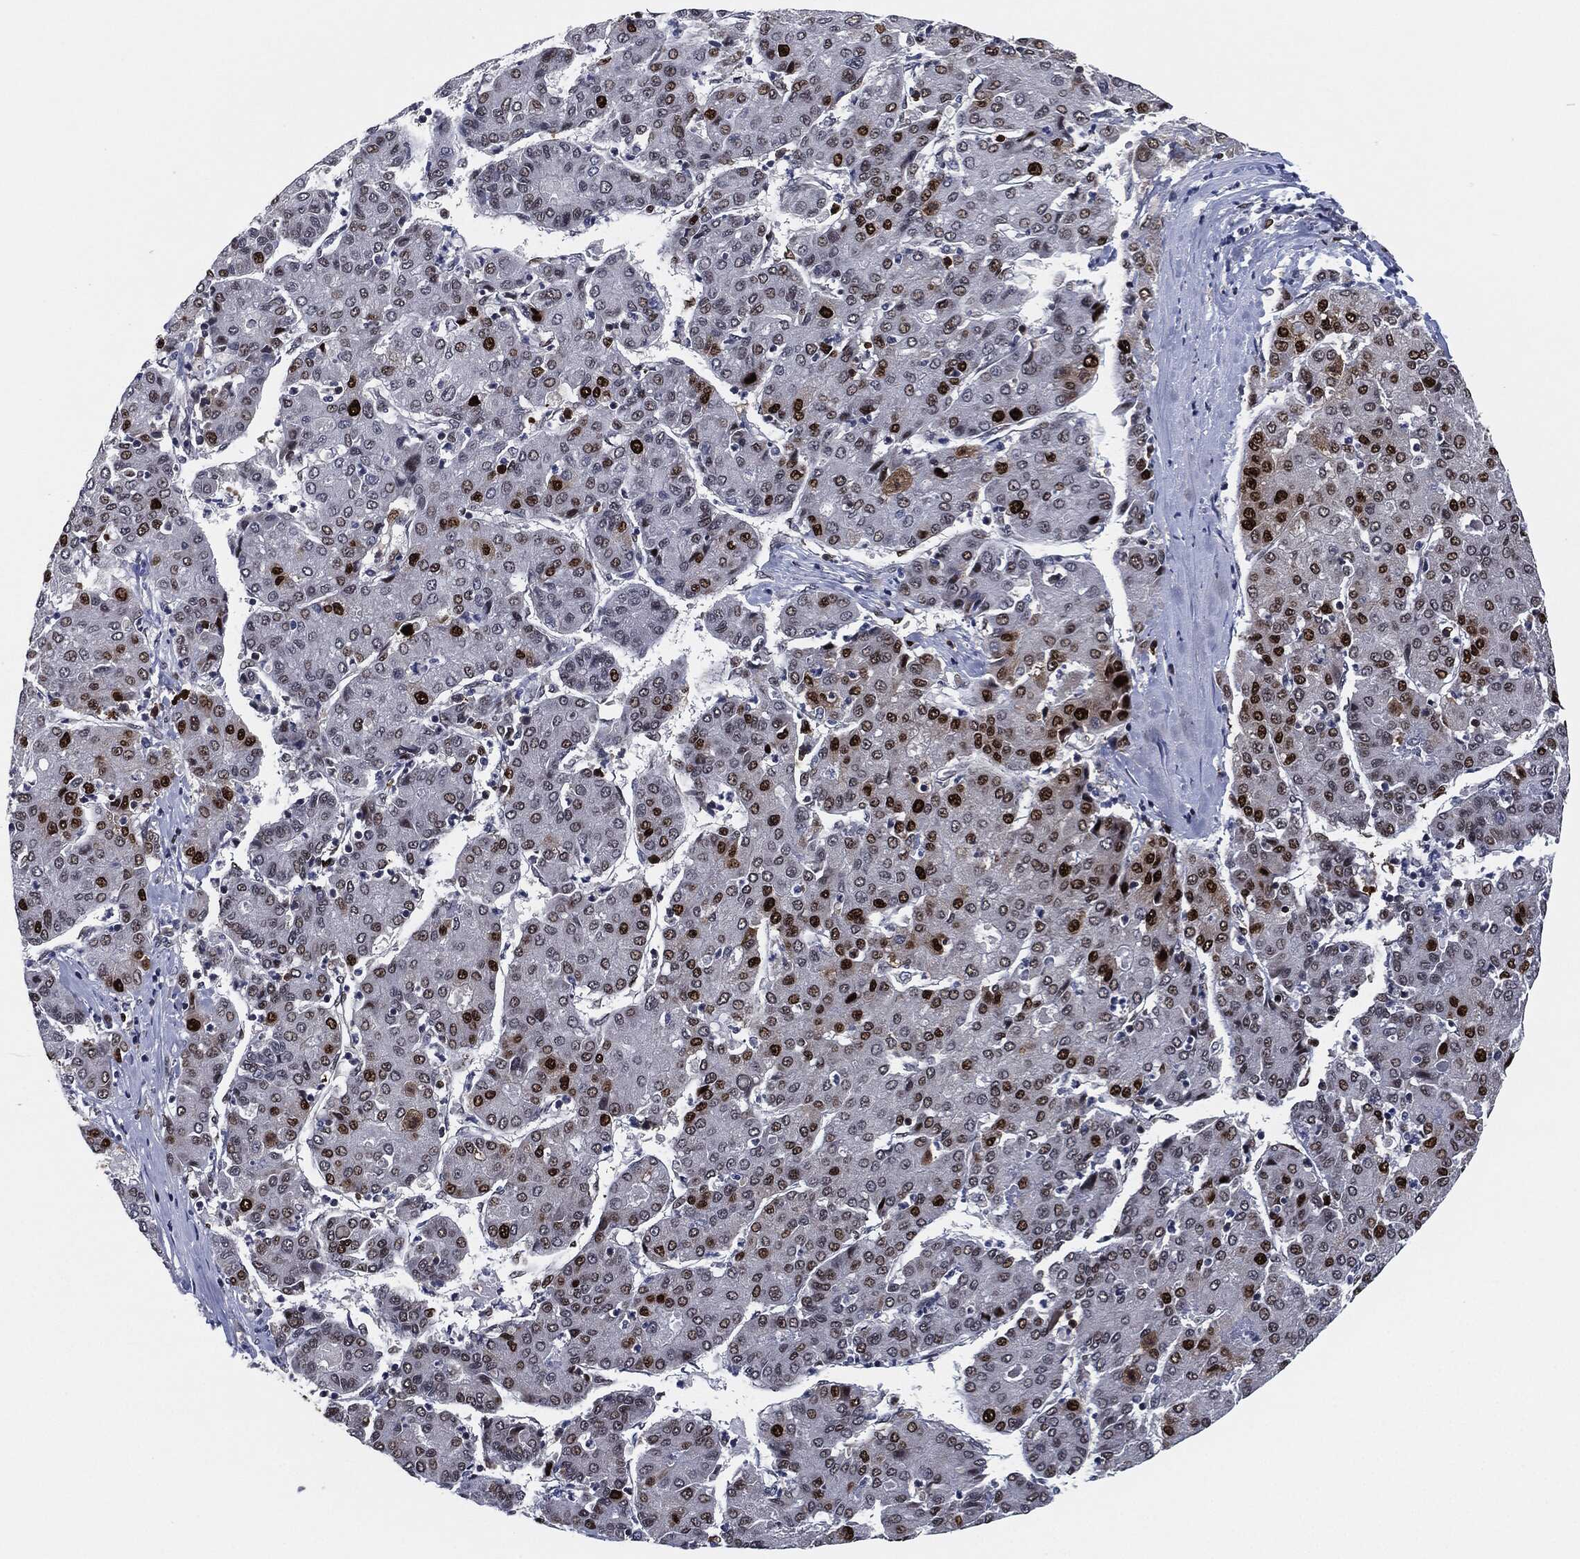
{"staining": {"intensity": "strong", "quantity": "25%-75%", "location": "nuclear"}, "tissue": "liver cancer", "cell_type": "Tumor cells", "image_type": "cancer", "snomed": [{"axis": "morphology", "description": "Carcinoma, Hepatocellular, NOS"}, {"axis": "topography", "description": "Liver"}], "caption": "An immunohistochemistry (IHC) histopathology image of tumor tissue is shown. Protein staining in brown shows strong nuclear positivity in liver hepatocellular carcinoma within tumor cells. The staining was performed using DAB to visualize the protein expression in brown, while the nuclei were stained in blue with hematoxylin (Magnification: 20x).", "gene": "PCNA", "patient": {"sex": "male", "age": 65}}